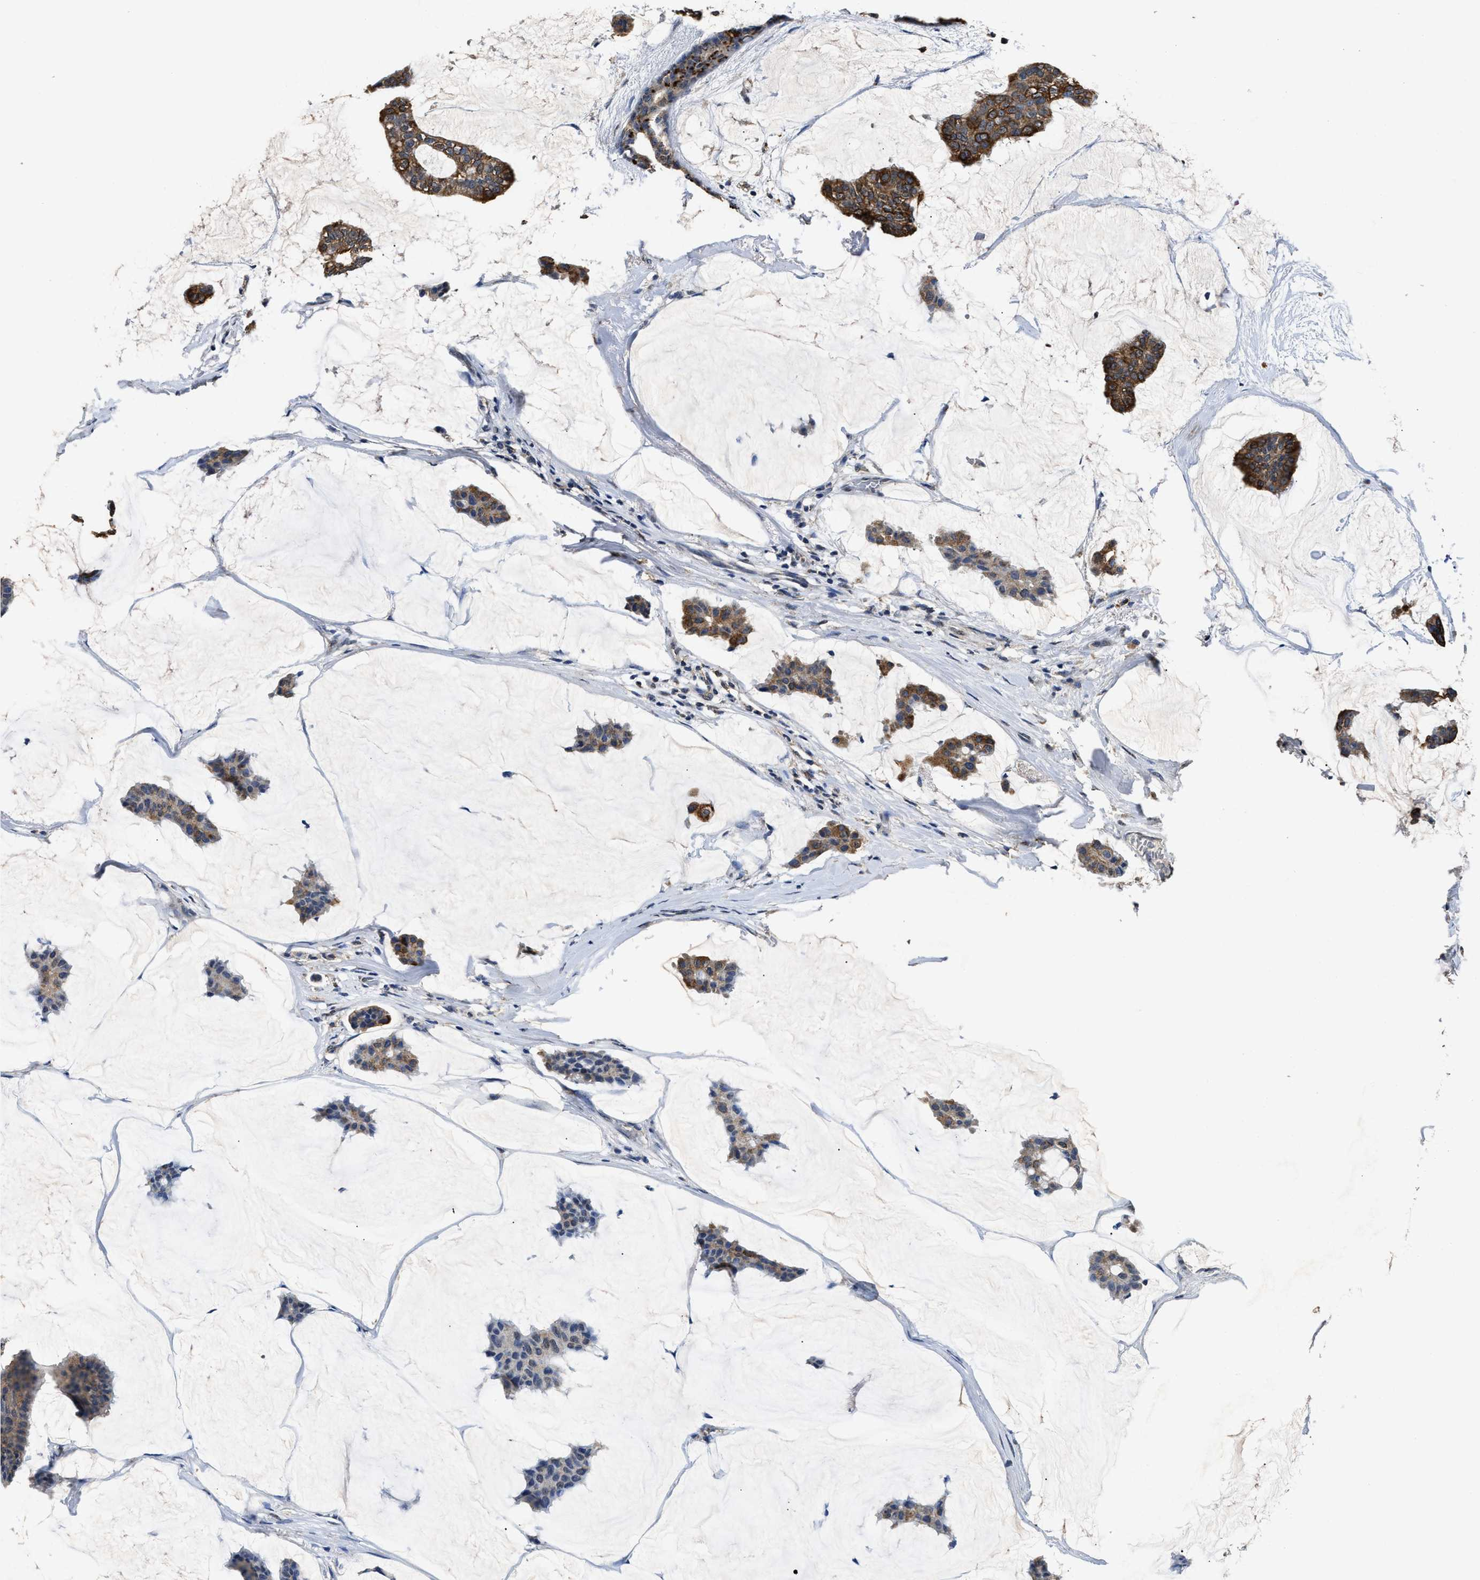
{"staining": {"intensity": "moderate", "quantity": "25%-75%", "location": "cytoplasmic/membranous"}, "tissue": "breast cancer", "cell_type": "Tumor cells", "image_type": "cancer", "snomed": [{"axis": "morphology", "description": "Duct carcinoma"}, {"axis": "topography", "description": "Breast"}], "caption": "A photomicrograph of breast cancer stained for a protein reveals moderate cytoplasmic/membranous brown staining in tumor cells.", "gene": "CTNNA1", "patient": {"sex": "female", "age": 93}}